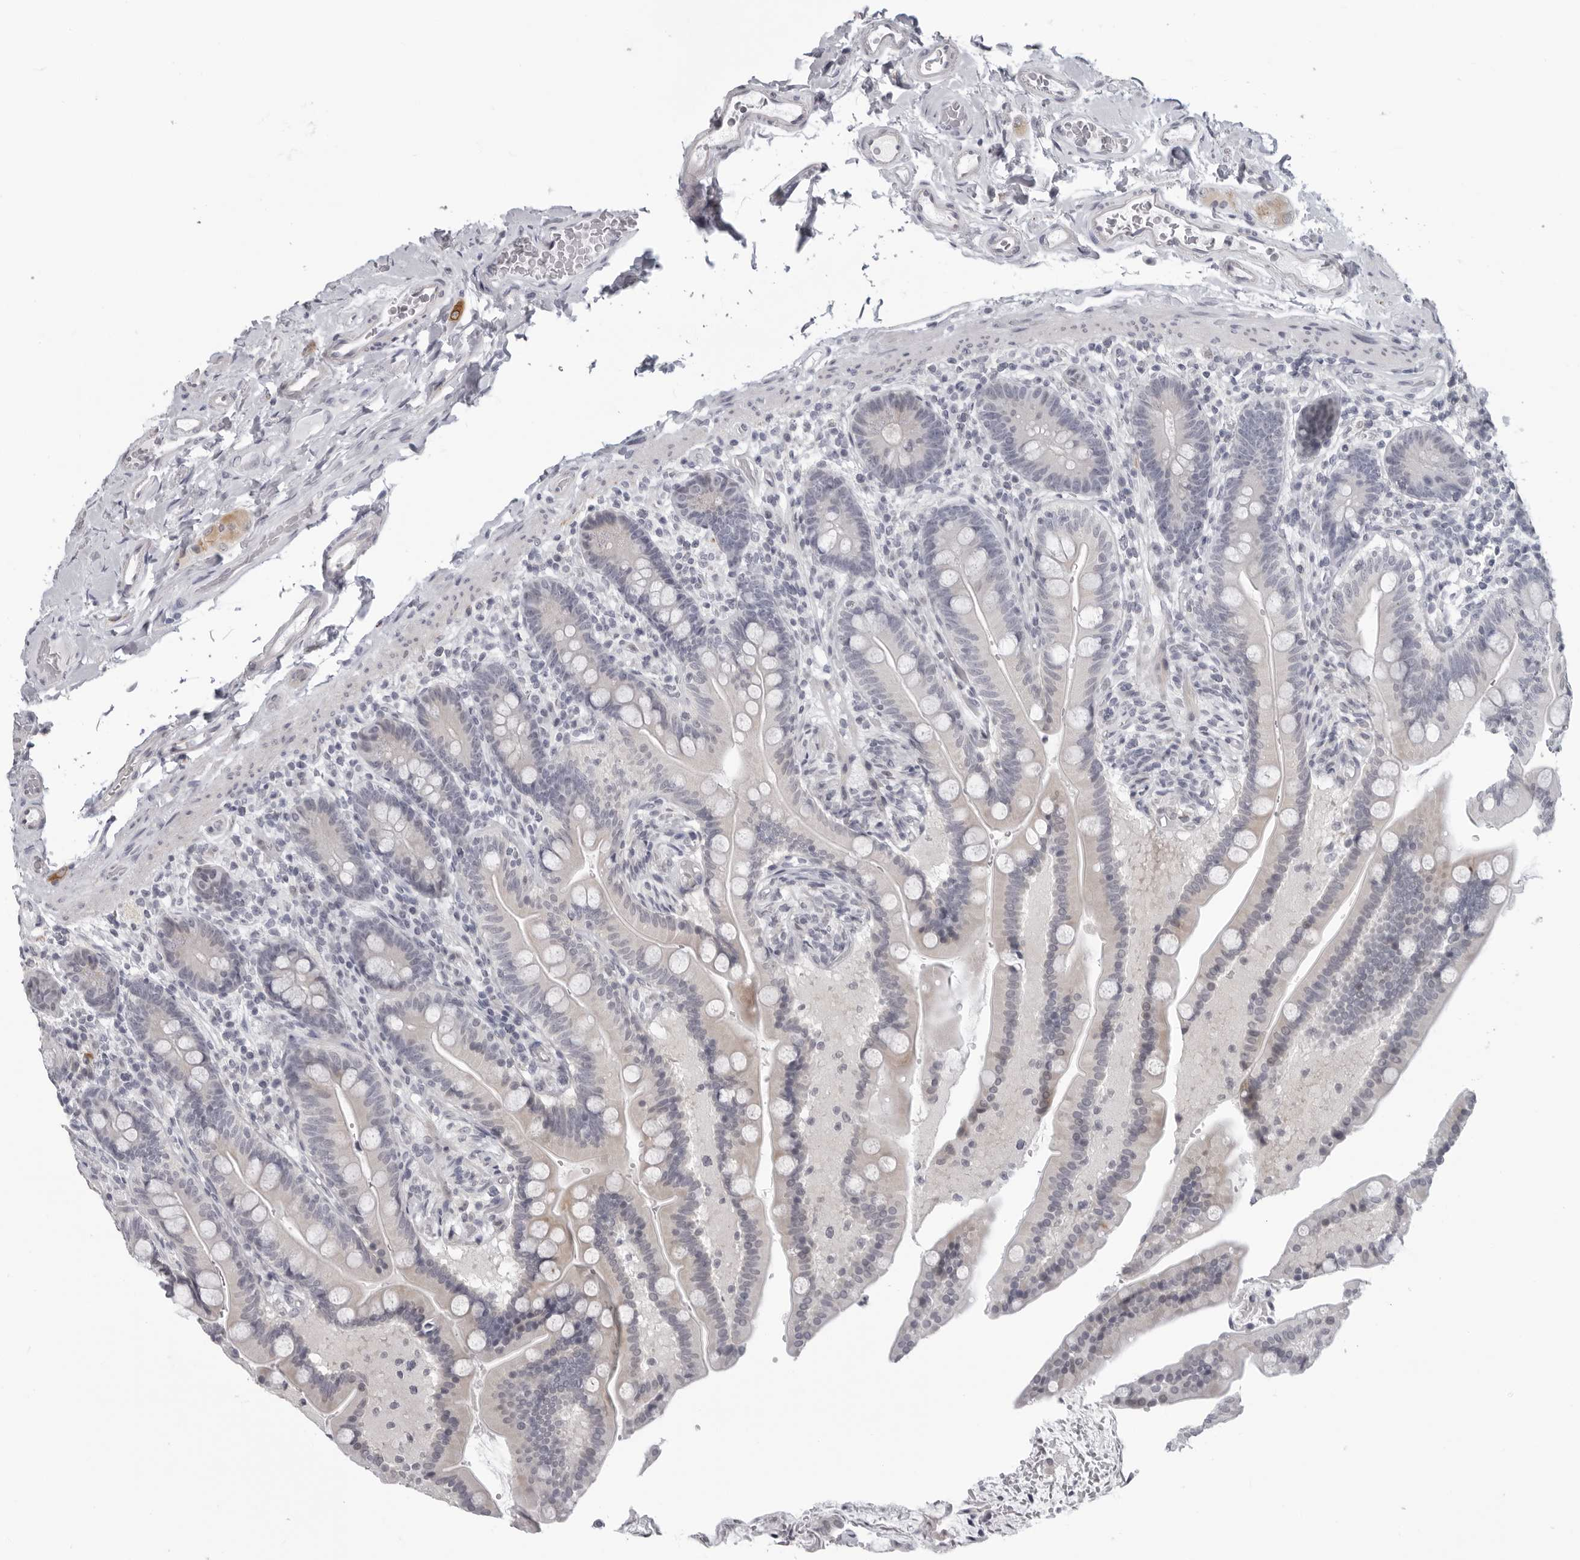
{"staining": {"intensity": "negative", "quantity": "none", "location": "none"}, "tissue": "colon", "cell_type": "Endothelial cells", "image_type": "normal", "snomed": [{"axis": "morphology", "description": "Normal tissue, NOS"}, {"axis": "topography", "description": "Smooth muscle"}, {"axis": "topography", "description": "Colon"}], "caption": "This histopathology image is of normal colon stained with IHC to label a protein in brown with the nuclei are counter-stained blue. There is no expression in endothelial cells. The staining is performed using DAB (3,3'-diaminobenzidine) brown chromogen with nuclei counter-stained in using hematoxylin.", "gene": "OPLAH", "patient": {"sex": "male", "age": 73}}